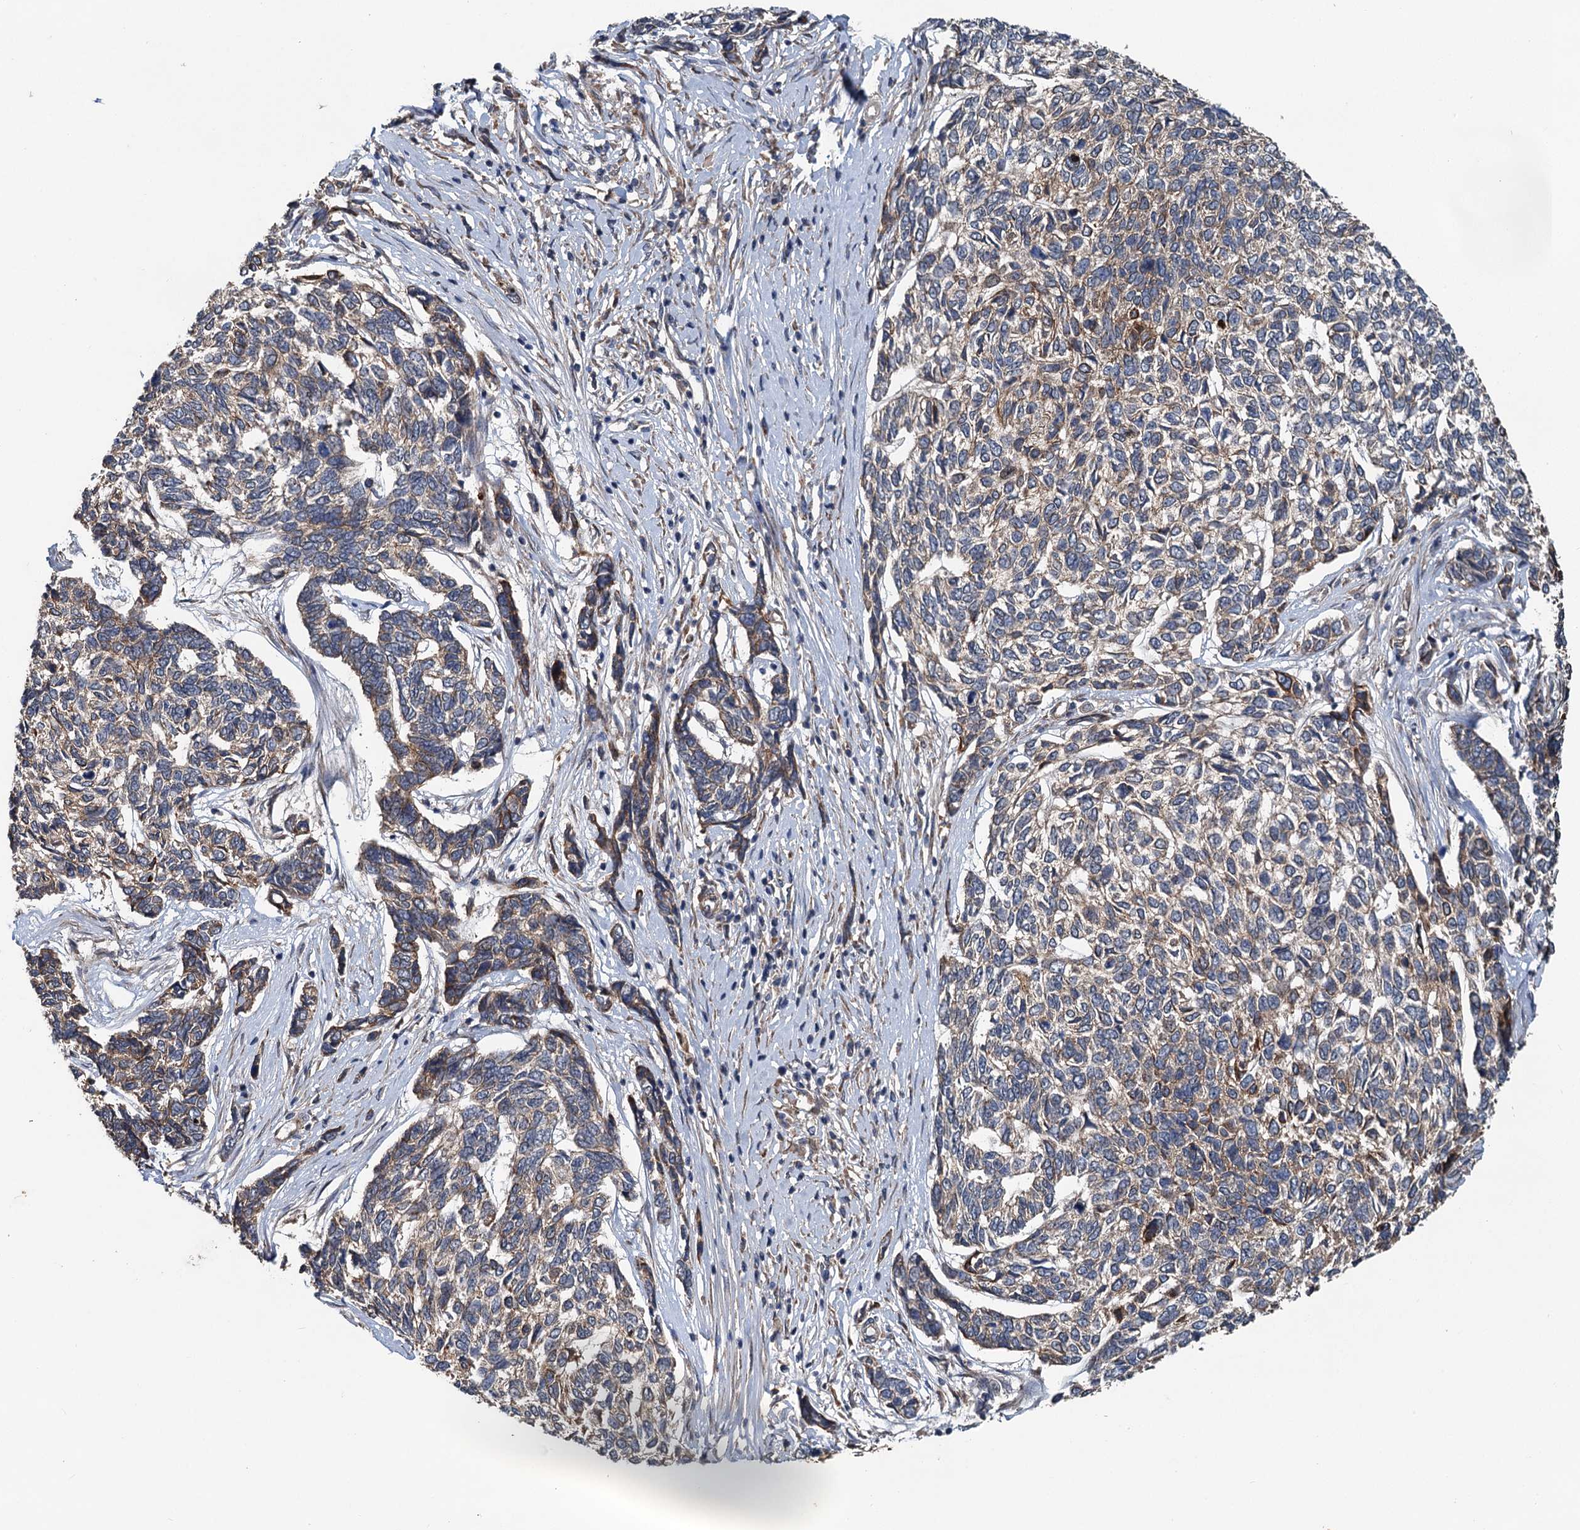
{"staining": {"intensity": "weak", "quantity": ">75%", "location": "cytoplasmic/membranous"}, "tissue": "skin cancer", "cell_type": "Tumor cells", "image_type": "cancer", "snomed": [{"axis": "morphology", "description": "Basal cell carcinoma"}, {"axis": "topography", "description": "Skin"}], "caption": "Skin cancer stained with a brown dye exhibits weak cytoplasmic/membranous positive staining in about >75% of tumor cells.", "gene": "LRRK2", "patient": {"sex": "female", "age": 65}}